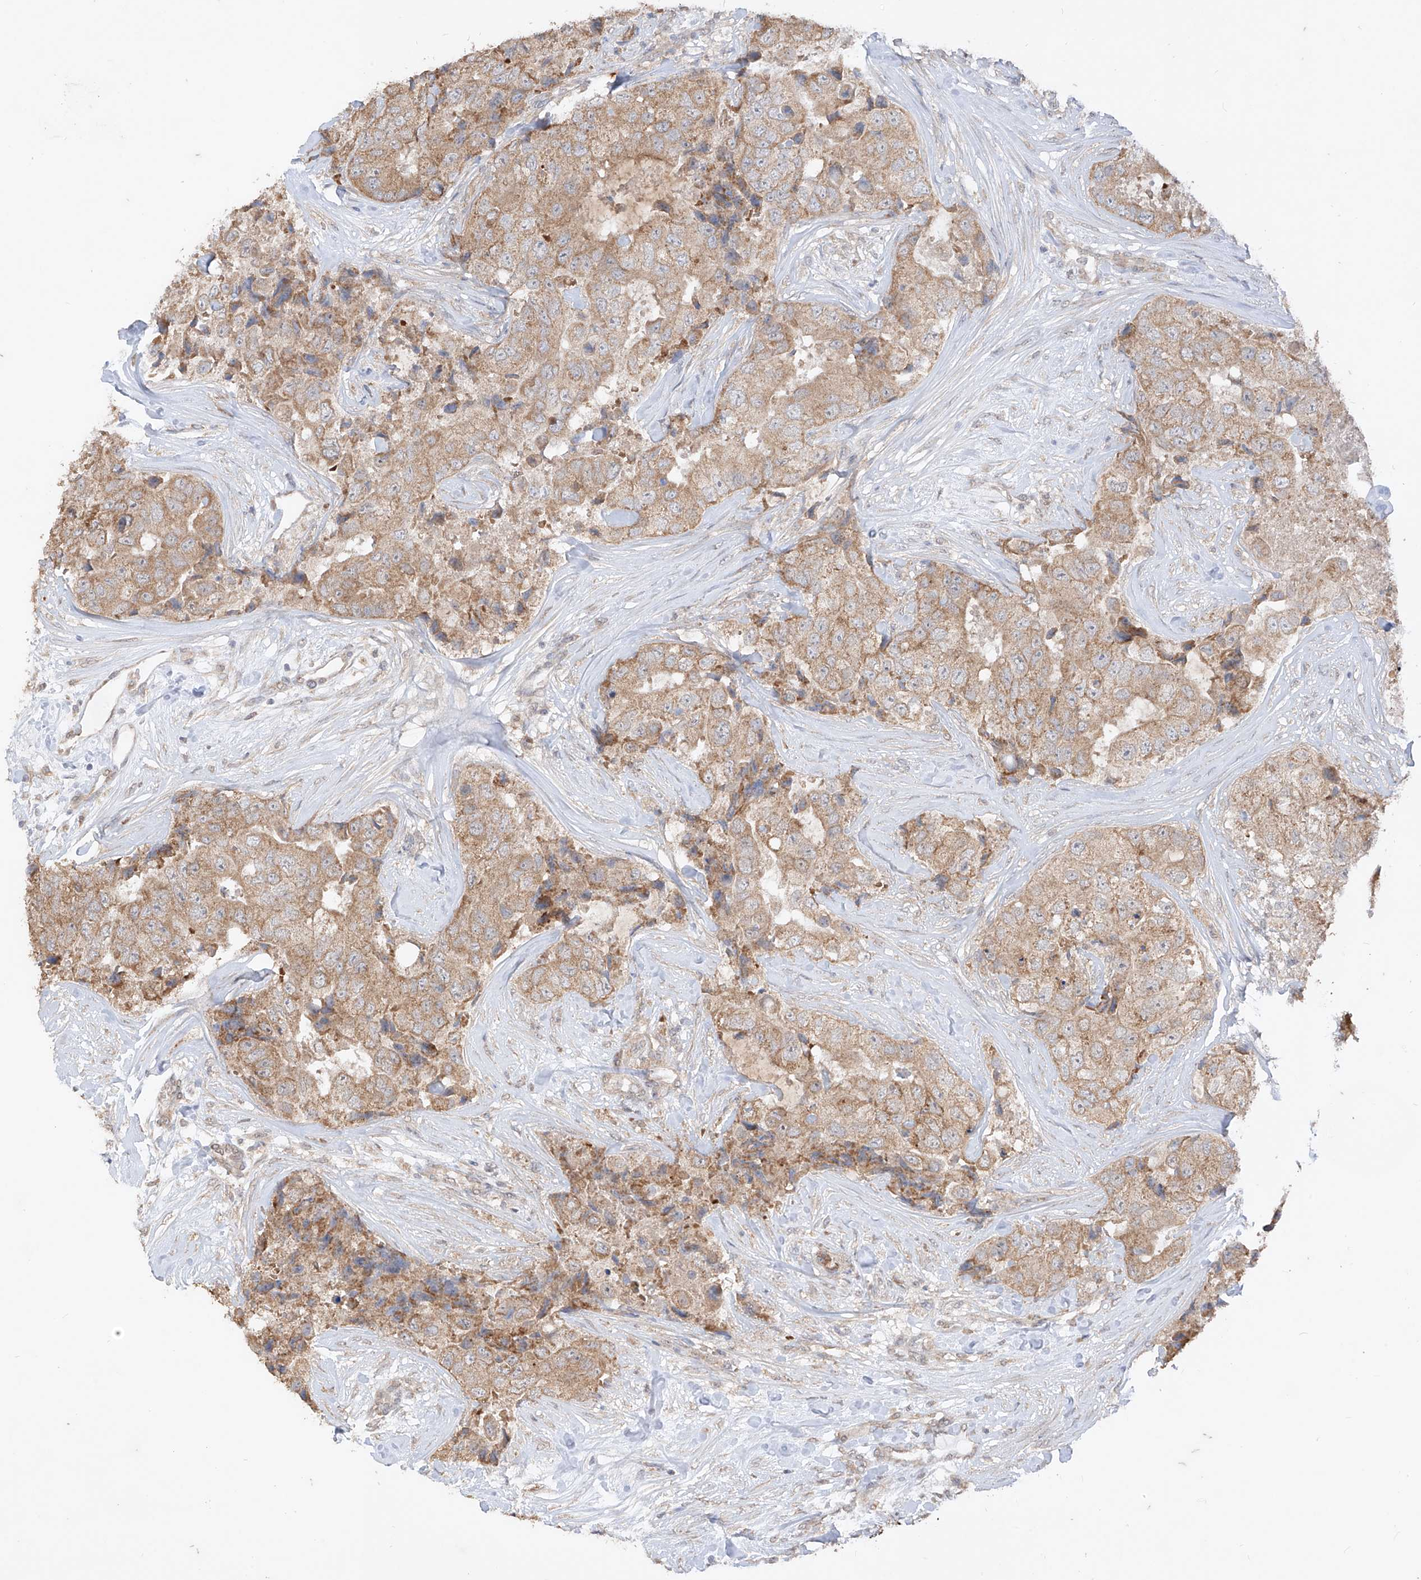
{"staining": {"intensity": "moderate", "quantity": ">75%", "location": "cytoplasmic/membranous"}, "tissue": "breast cancer", "cell_type": "Tumor cells", "image_type": "cancer", "snomed": [{"axis": "morphology", "description": "Duct carcinoma"}, {"axis": "topography", "description": "Breast"}], "caption": "Tumor cells reveal medium levels of moderate cytoplasmic/membranous expression in approximately >75% of cells in breast cancer (invasive ductal carcinoma). Nuclei are stained in blue.", "gene": "MTUS2", "patient": {"sex": "female", "age": 62}}